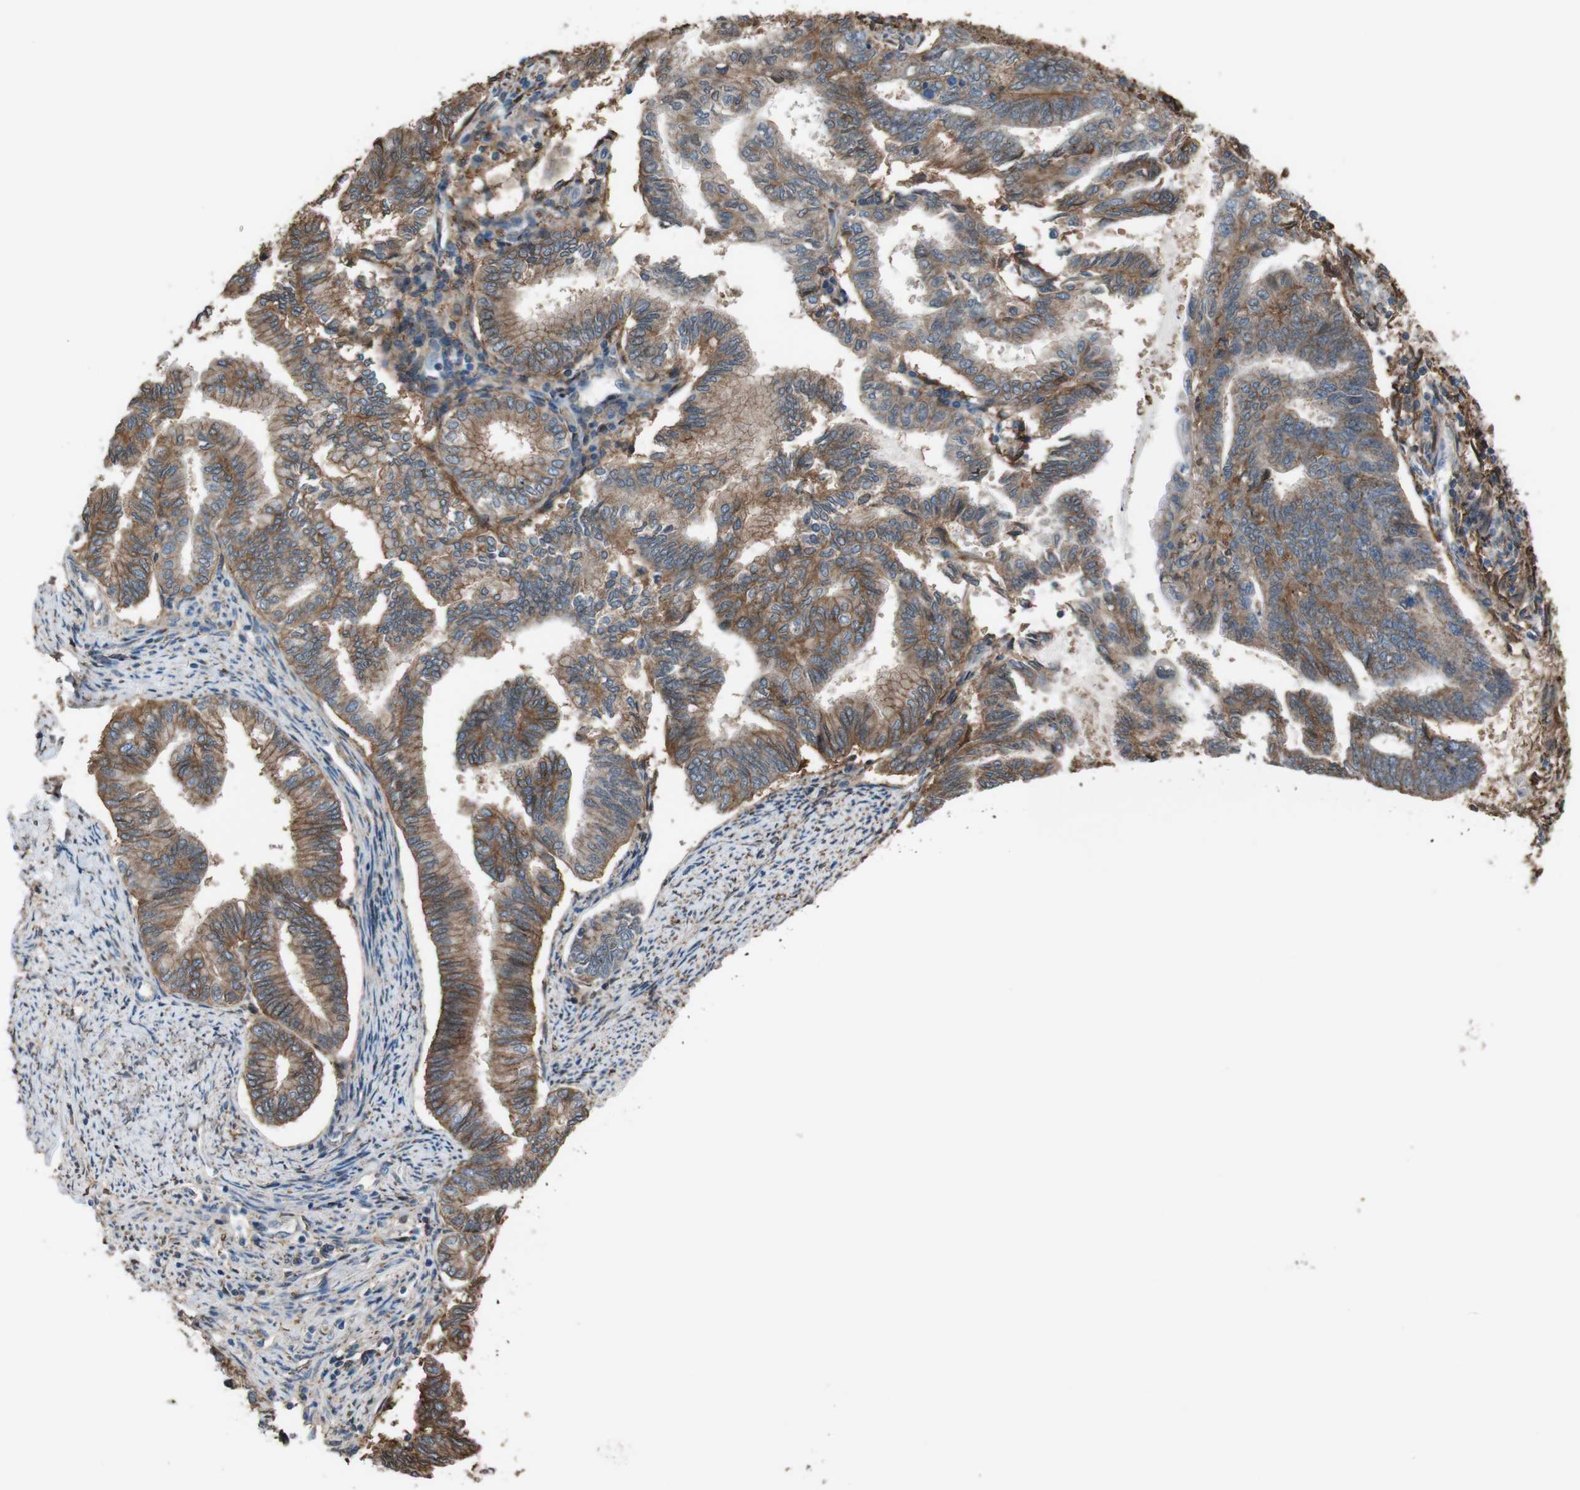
{"staining": {"intensity": "moderate", "quantity": ">75%", "location": "cytoplasmic/membranous"}, "tissue": "endometrial cancer", "cell_type": "Tumor cells", "image_type": "cancer", "snomed": [{"axis": "morphology", "description": "Adenocarcinoma, NOS"}, {"axis": "topography", "description": "Endometrium"}], "caption": "Immunohistochemistry micrograph of neoplastic tissue: endometrial cancer (adenocarcinoma) stained using IHC shows medium levels of moderate protein expression localized specifically in the cytoplasmic/membranous of tumor cells, appearing as a cytoplasmic/membranous brown color.", "gene": "ATP2B1", "patient": {"sex": "female", "age": 86}}